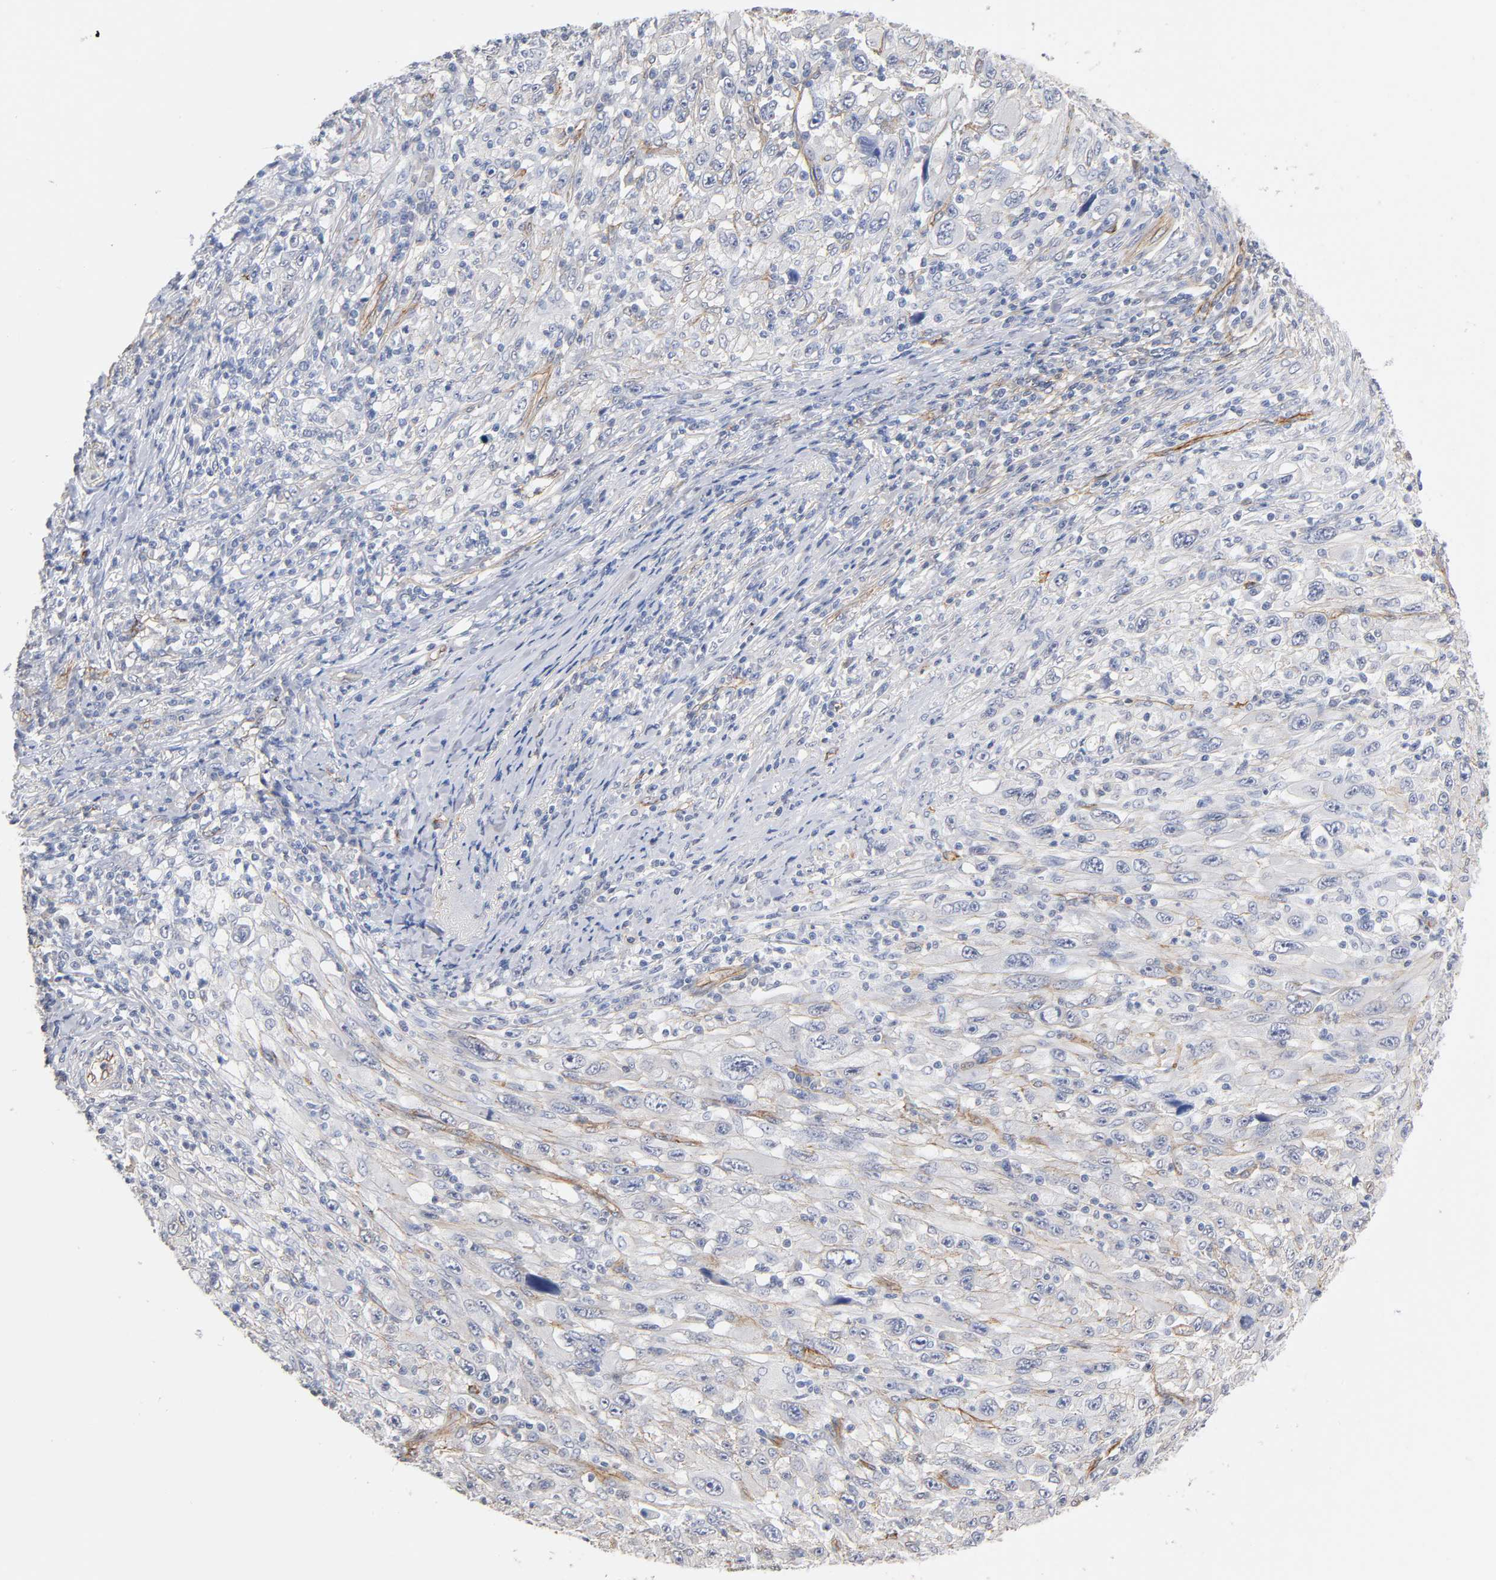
{"staining": {"intensity": "negative", "quantity": "none", "location": "none"}, "tissue": "melanoma", "cell_type": "Tumor cells", "image_type": "cancer", "snomed": [{"axis": "morphology", "description": "Malignant melanoma, Metastatic site"}, {"axis": "topography", "description": "Skin"}], "caption": "An image of human malignant melanoma (metastatic site) is negative for staining in tumor cells.", "gene": "SPTAN1", "patient": {"sex": "female", "age": 56}}